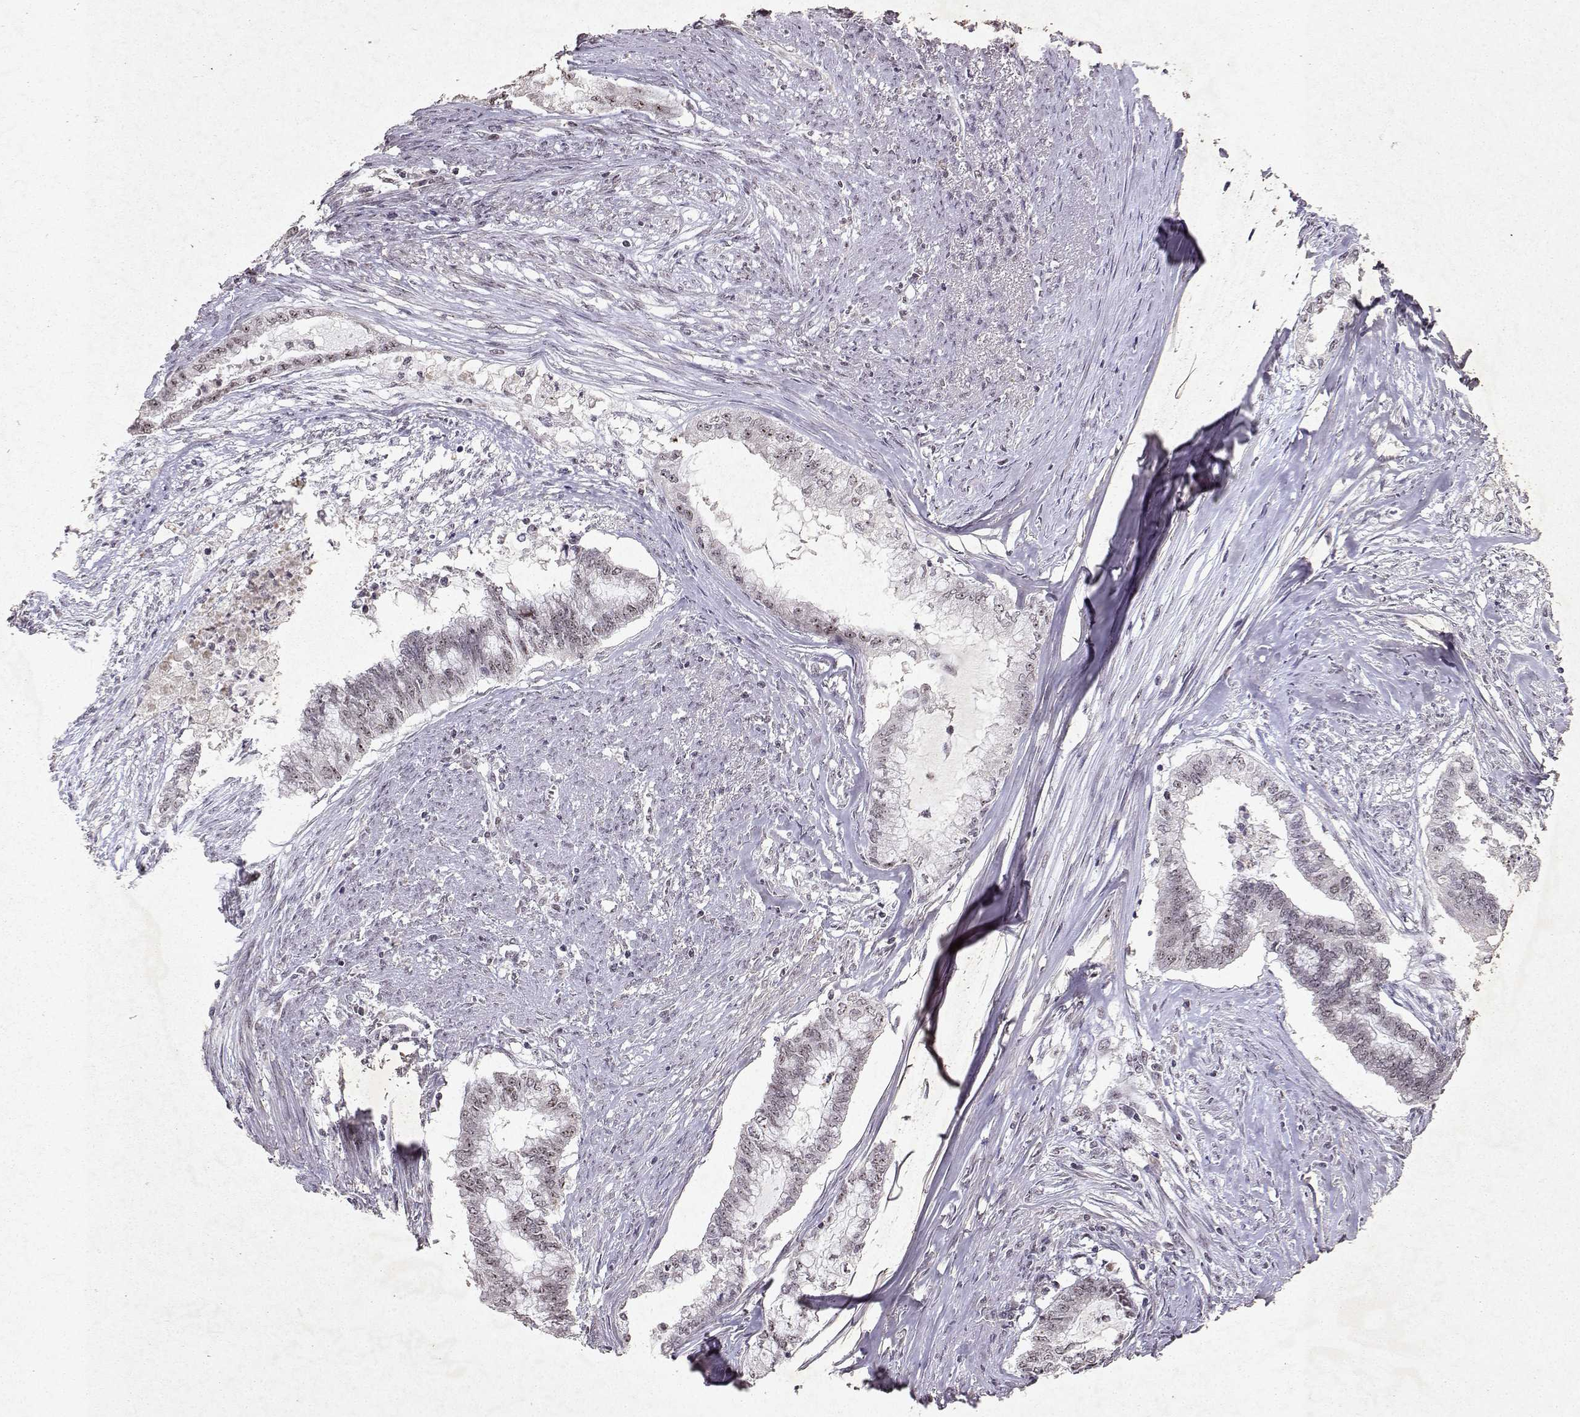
{"staining": {"intensity": "moderate", "quantity": "<25%", "location": "nuclear"}, "tissue": "endometrial cancer", "cell_type": "Tumor cells", "image_type": "cancer", "snomed": [{"axis": "morphology", "description": "Adenocarcinoma, NOS"}, {"axis": "topography", "description": "Endometrium"}], "caption": "A histopathology image of adenocarcinoma (endometrial) stained for a protein displays moderate nuclear brown staining in tumor cells.", "gene": "DDX56", "patient": {"sex": "female", "age": 79}}